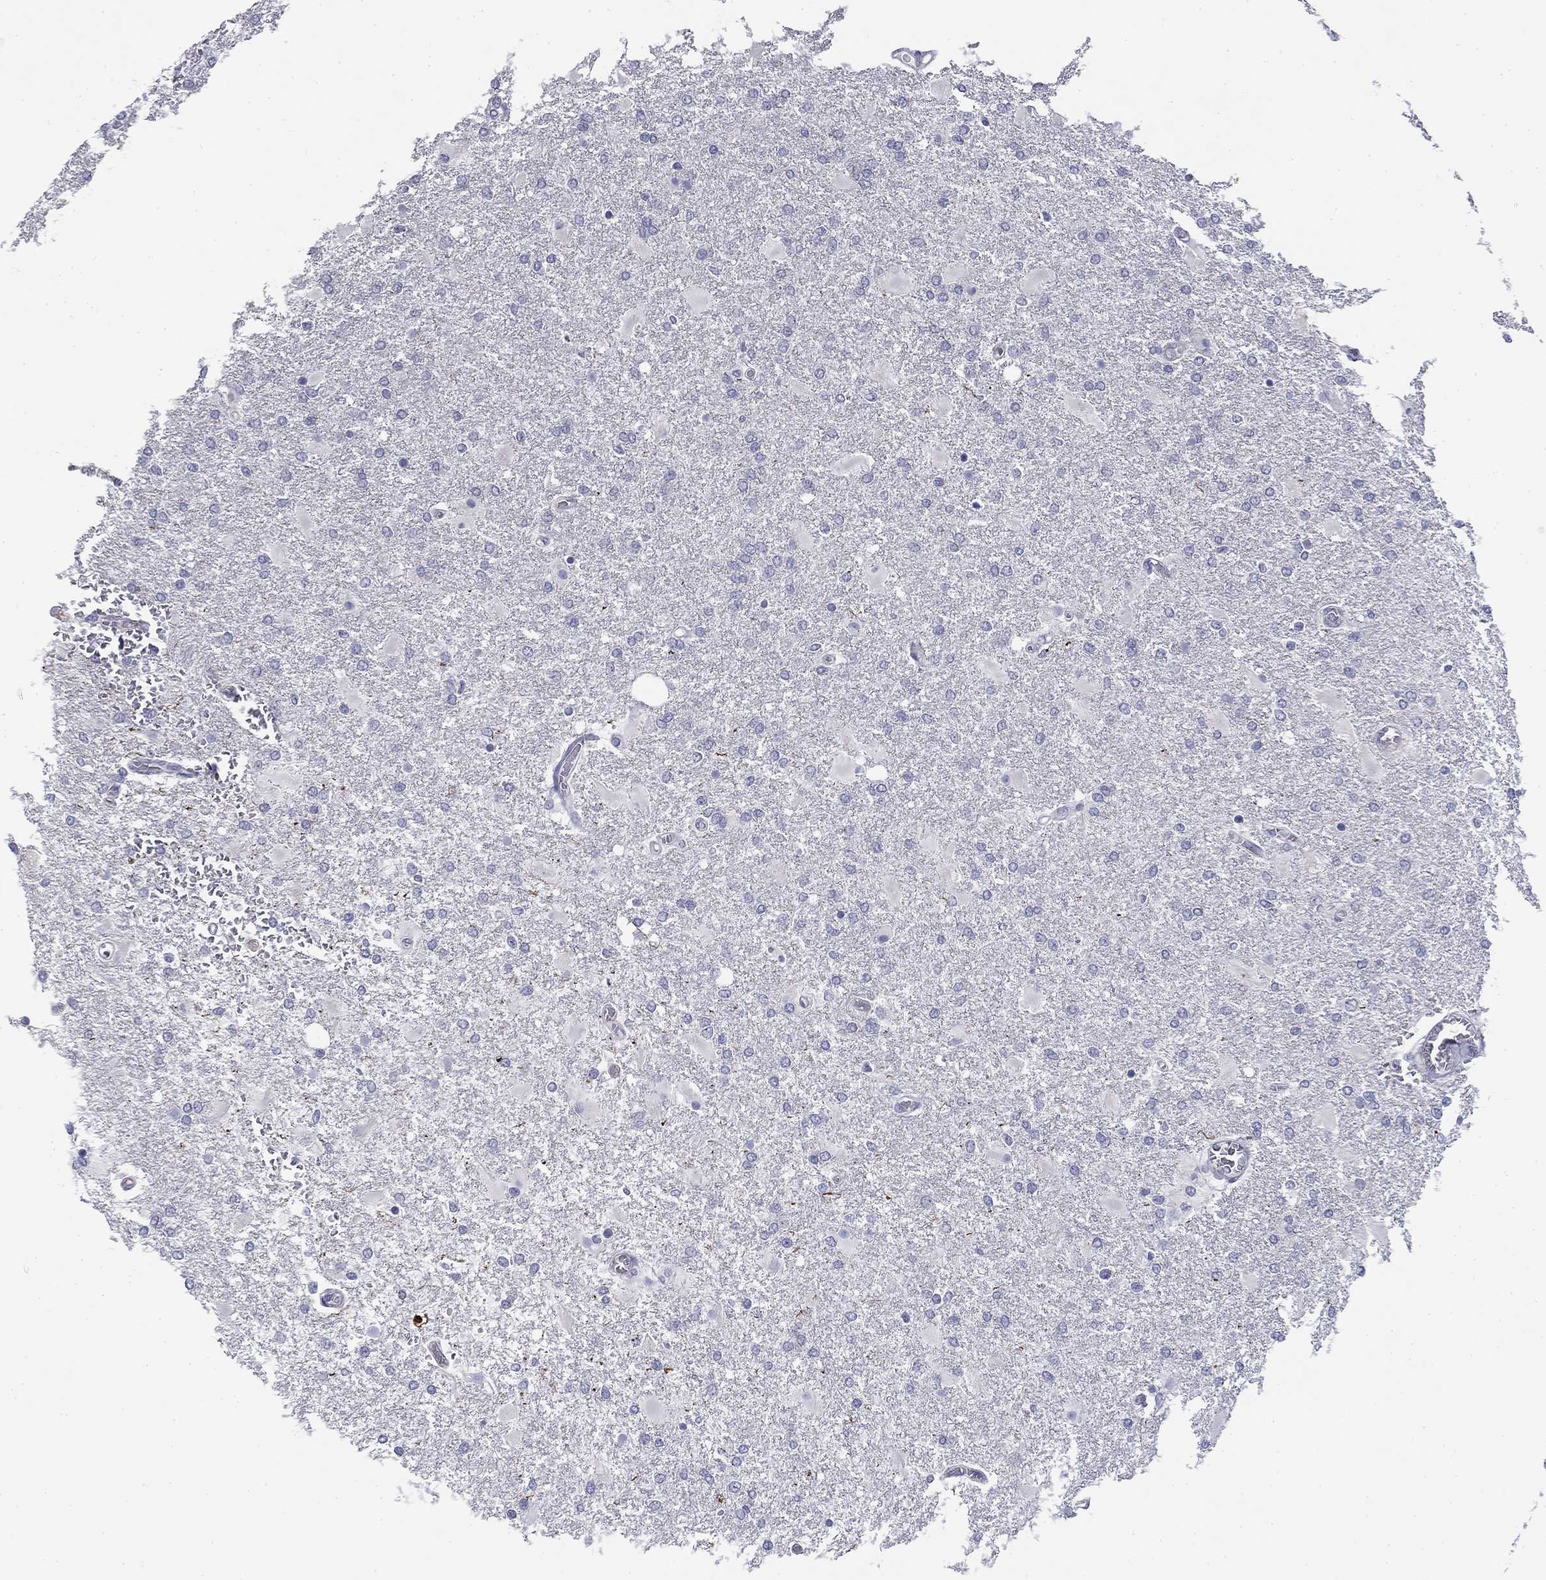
{"staining": {"intensity": "negative", "quantity": "none", "location": "none"}, "tissue": "glioma", "cell_type": "Tumor cells", "image_type": "cancer", "snomed": [{"axis": "morphology", "description": "Glioma, malignant, High grade"}, {"axis": "topography", "description": "Cerebral cortex"}], "caption": "An immunohistochemistry histopathology image of high-grade glioma (malignant) is shown. There is no staining in tumor cells of high-grade glioma (malignant). Brightfield microscopy of immunohistochemistry (IHC) stained with DAB (brown) and hematoxylin (blue), captured at high magnification.", "gene": "TRAT1", "patient": {"sex": "male", "age": 79}}